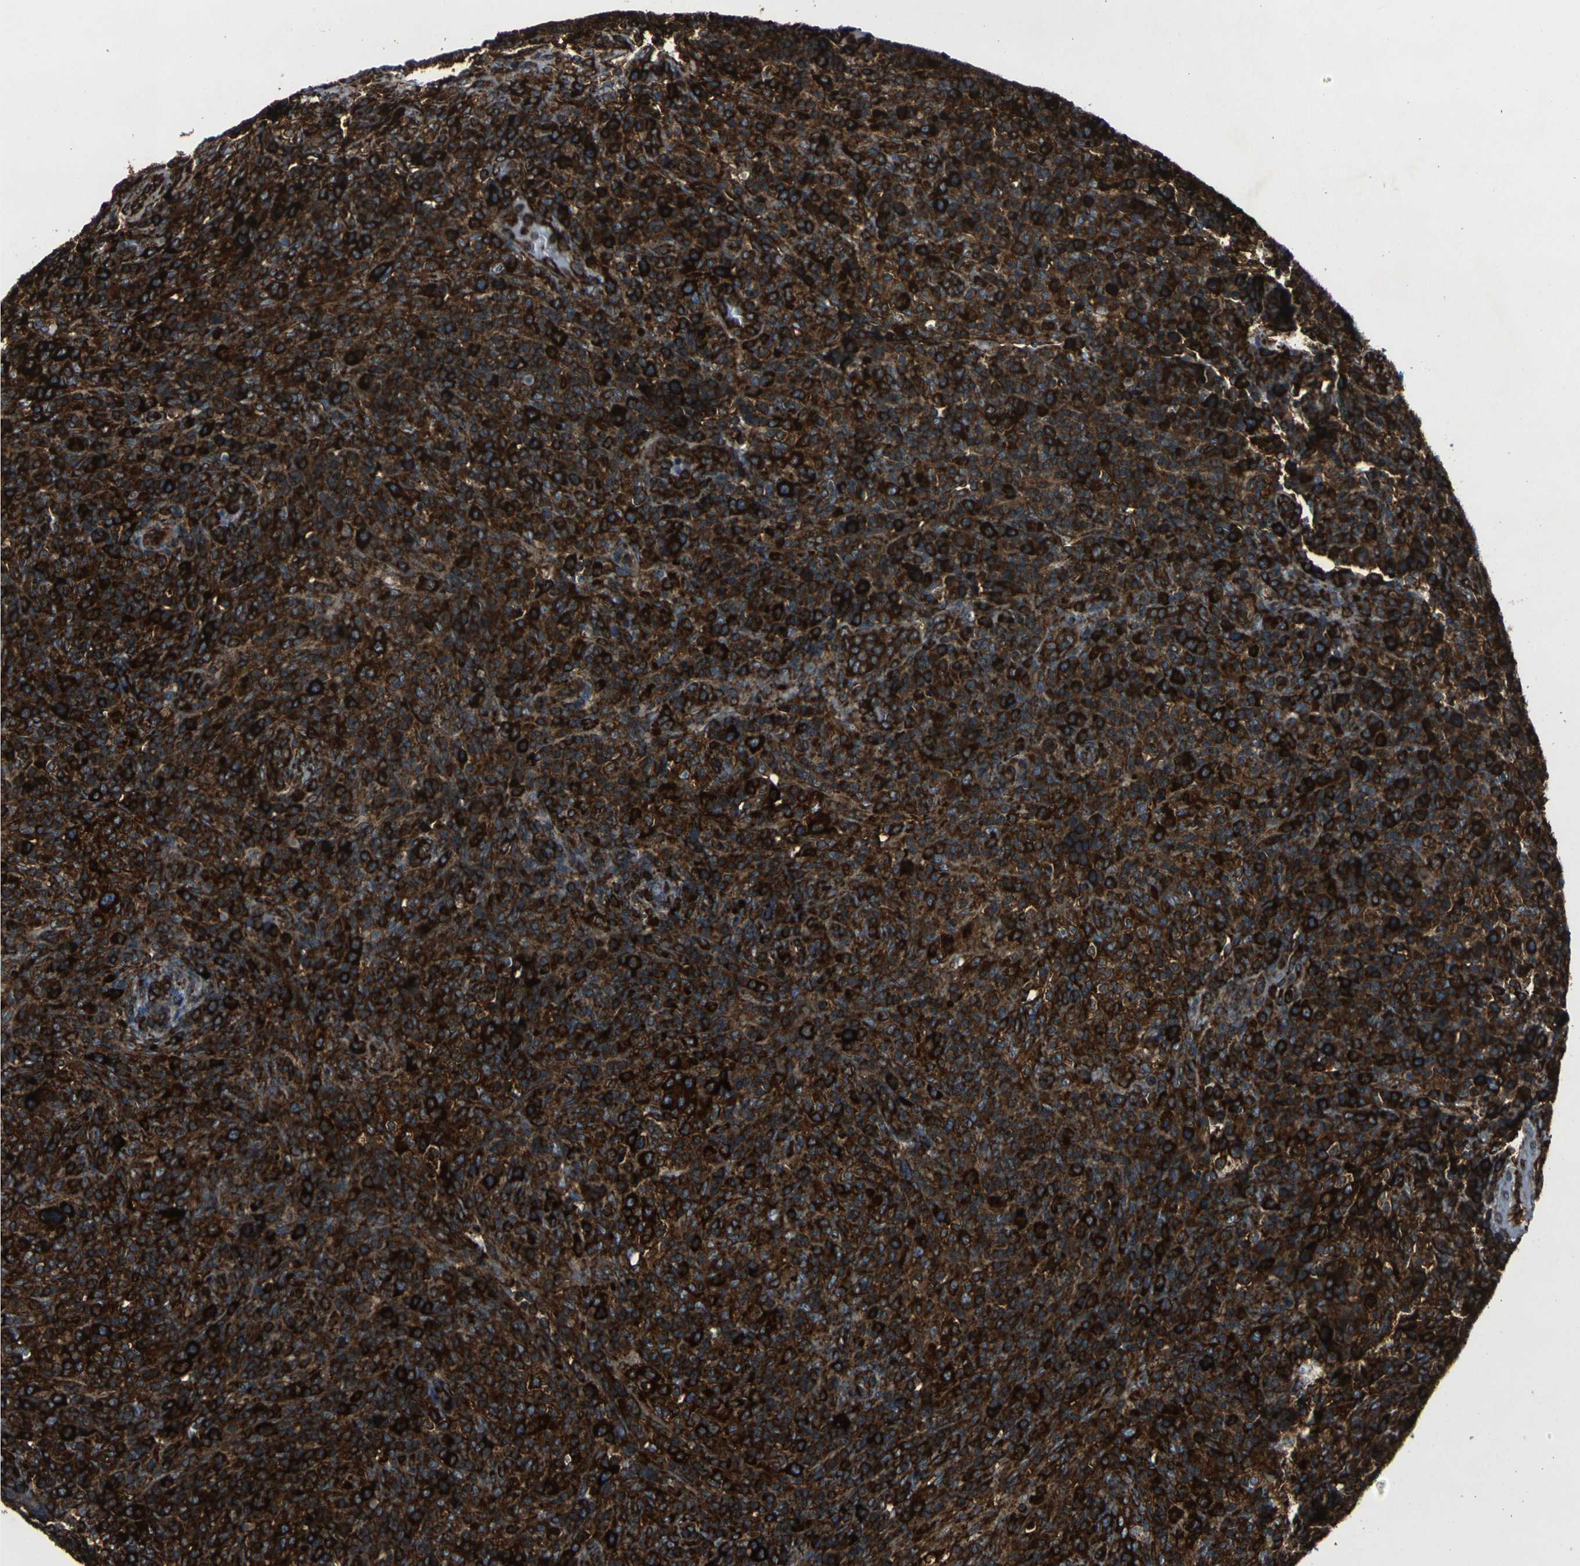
{"staining": {"intensity": "strong", "quantity": ">75%", "location": "cytoplasmic/membranous"}, "tissue": "lymphoma", "cell_type": "Tumor cells", "image_type": "cancer", "snomed": [{"axis": "morphology", "description": "Malignant lymphoma, non-Hodgkin's type, High grade"}, {"axis": "topography", "description": "Lymph node"}], "caption": "Protein analysis of high-grade malignant lymphoma, non-Hodgkin's type tissue reveals strong cytoplasmic/membranous positivity in approximately >75% of tumor cells.", "gene": "MARCHF2", "patient": {"sex": "female", "age": 76}}